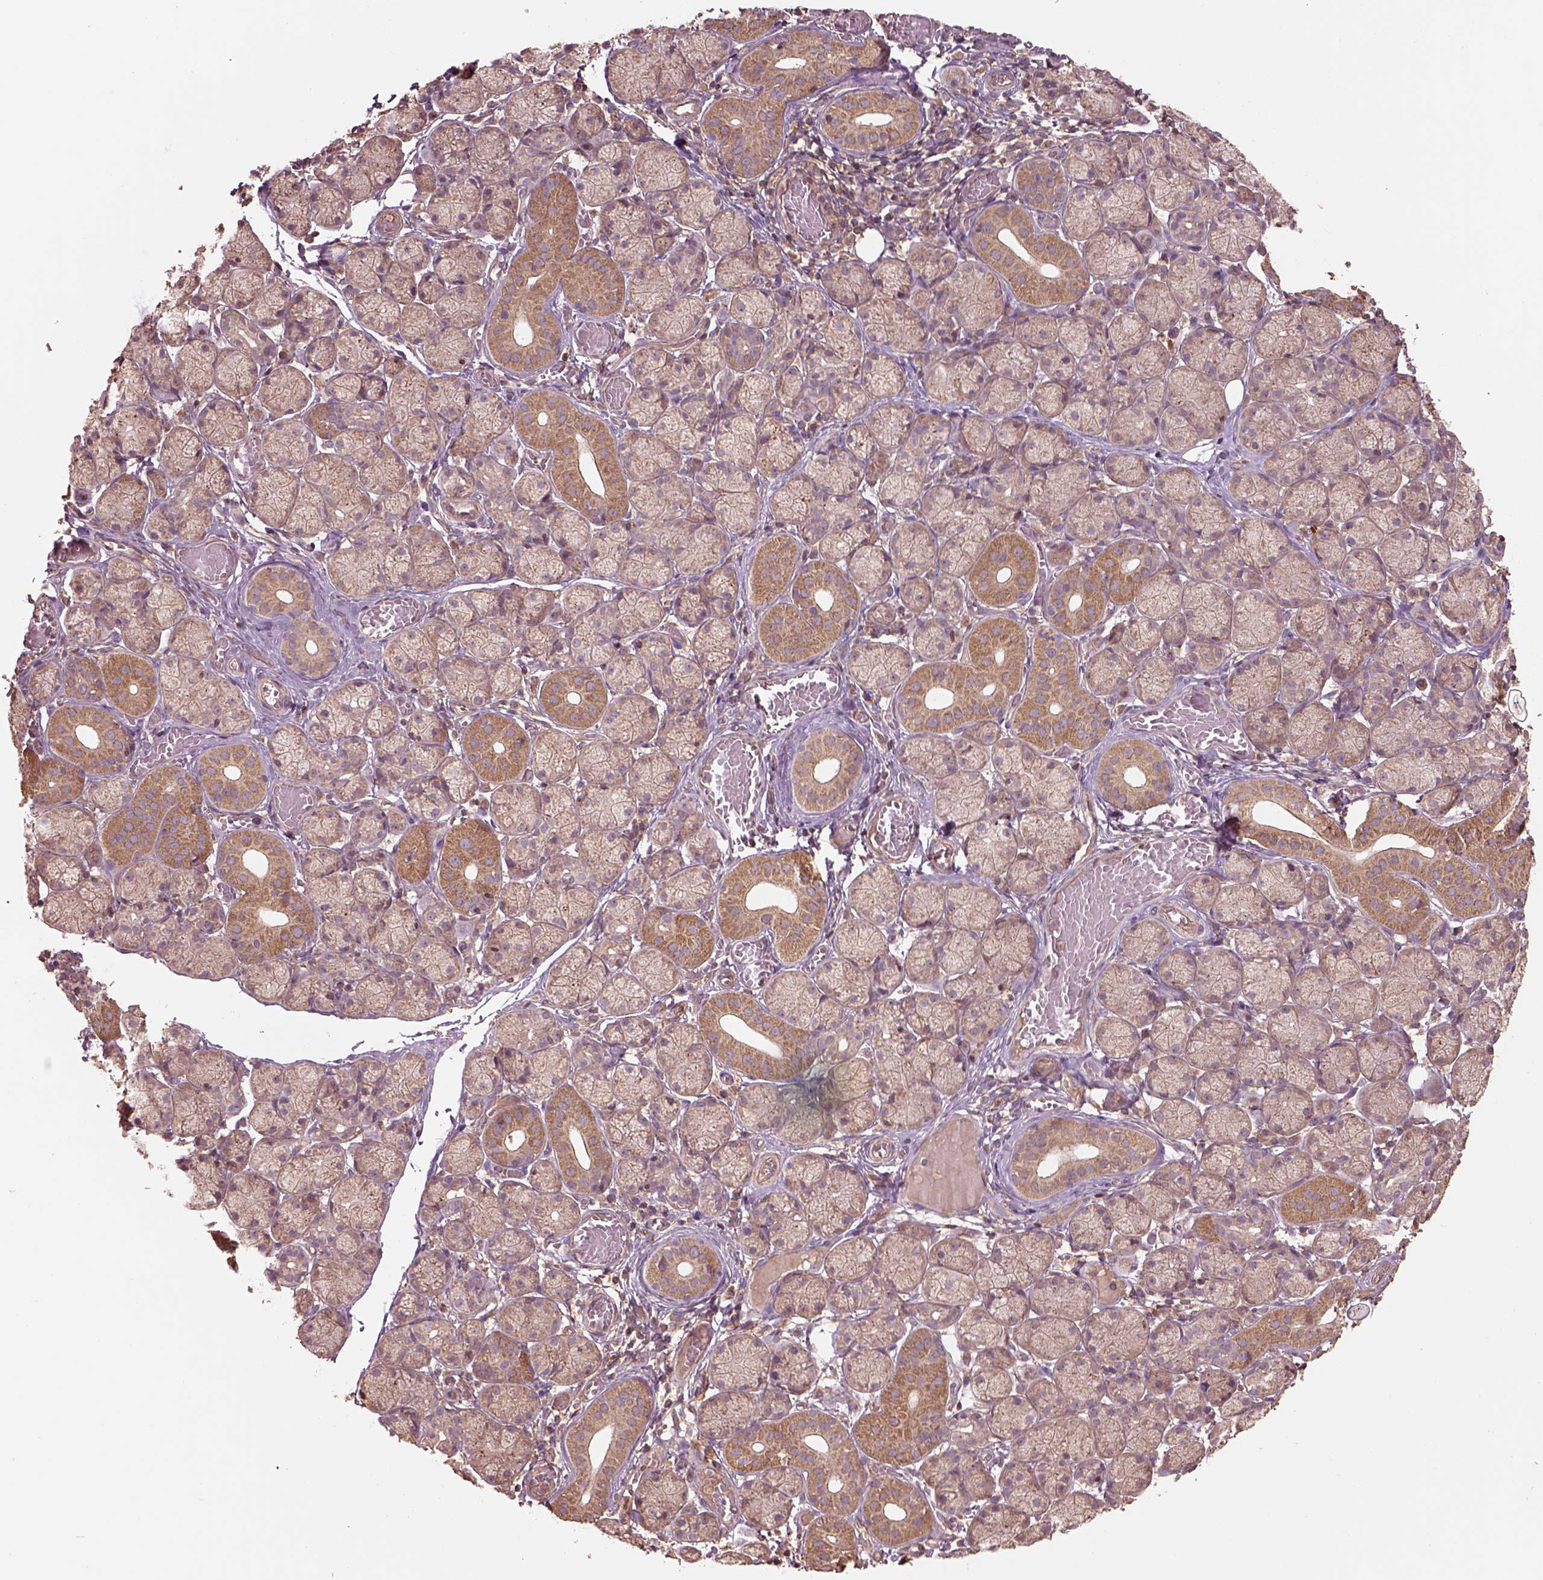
{"staining": {"intensity": "moderate", "quantity": "<25%", "location": "cytoplasmic/membranous"}, "tissue": "salivary gland", "cell_type": "Glandular cells", "image_type": "normal", "snomed": [{"axis": "morphology", "description": "Normal tissue, NOS"}, {"axis": "topography", "description": "Salivary gland"}, {"axis": "topography", "description": "Peripheral nerve tissue"}], "caption": "Unremarkable salivary gland displays moderate cytoplasmic/membranous staining in approximately <25% of glandular cells, visualized by immunohistochemistry. (brown staining indicates protein expression, while blue staining denotes nuclei).", "gene": "TRADD", "patient": {"sex": "female", "age": 24}}